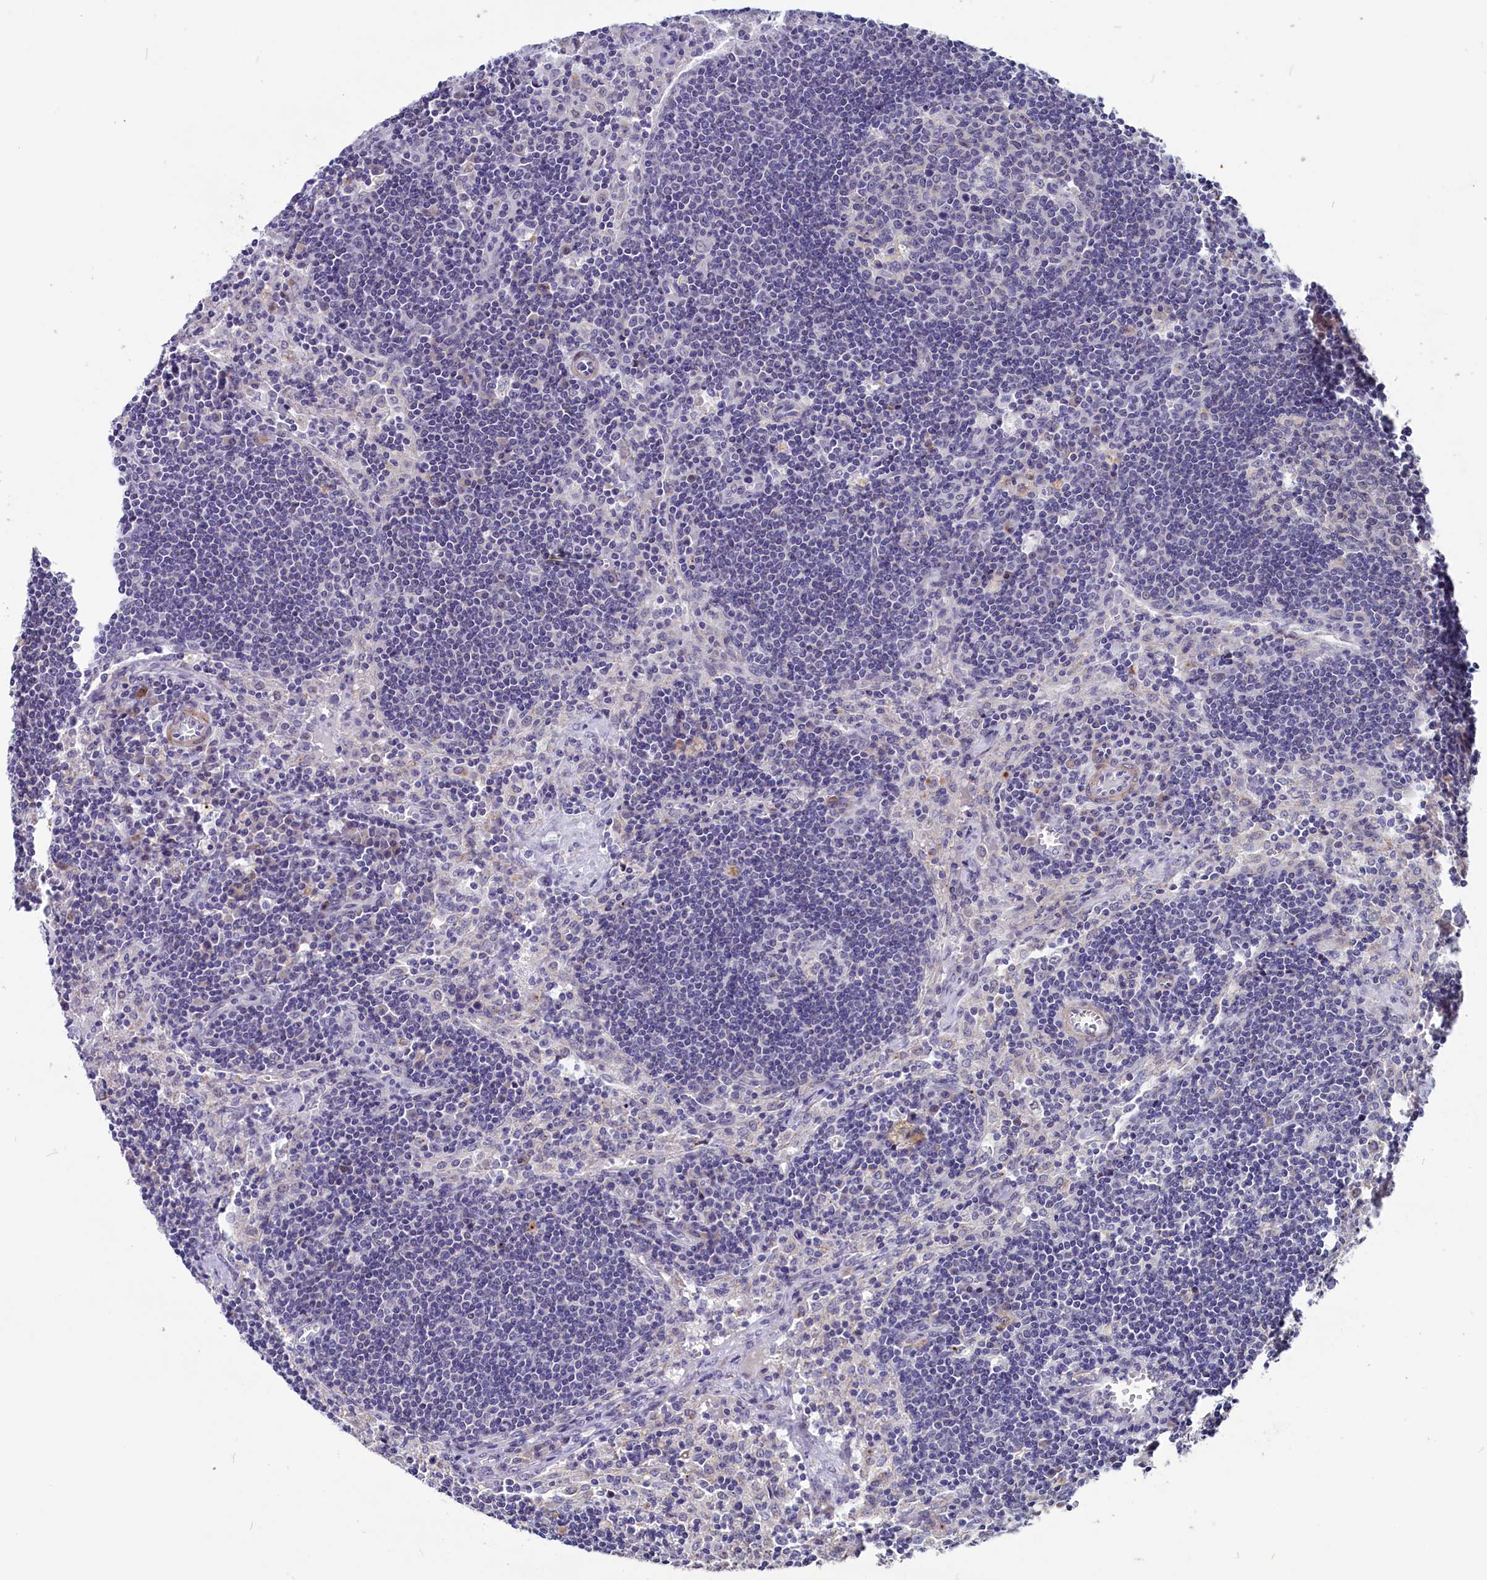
{"staining": {"intensity": "negative", "quantity": "none", "location": "none"}, "tissue": "lymph node", "cell_type": "Germinal center cells", "image_type": "normal", "snomed": [{"axis": "morphology", "description": "Normal tissue, NOS"}, {"axis": "topography", "description": "Lymph node"}], "caption": "Immunohistochemistry of normal lymph node shows no staining in germinal center cells.", "gene": "SCD5", "patient": {"sex": "male", "age": 58}}